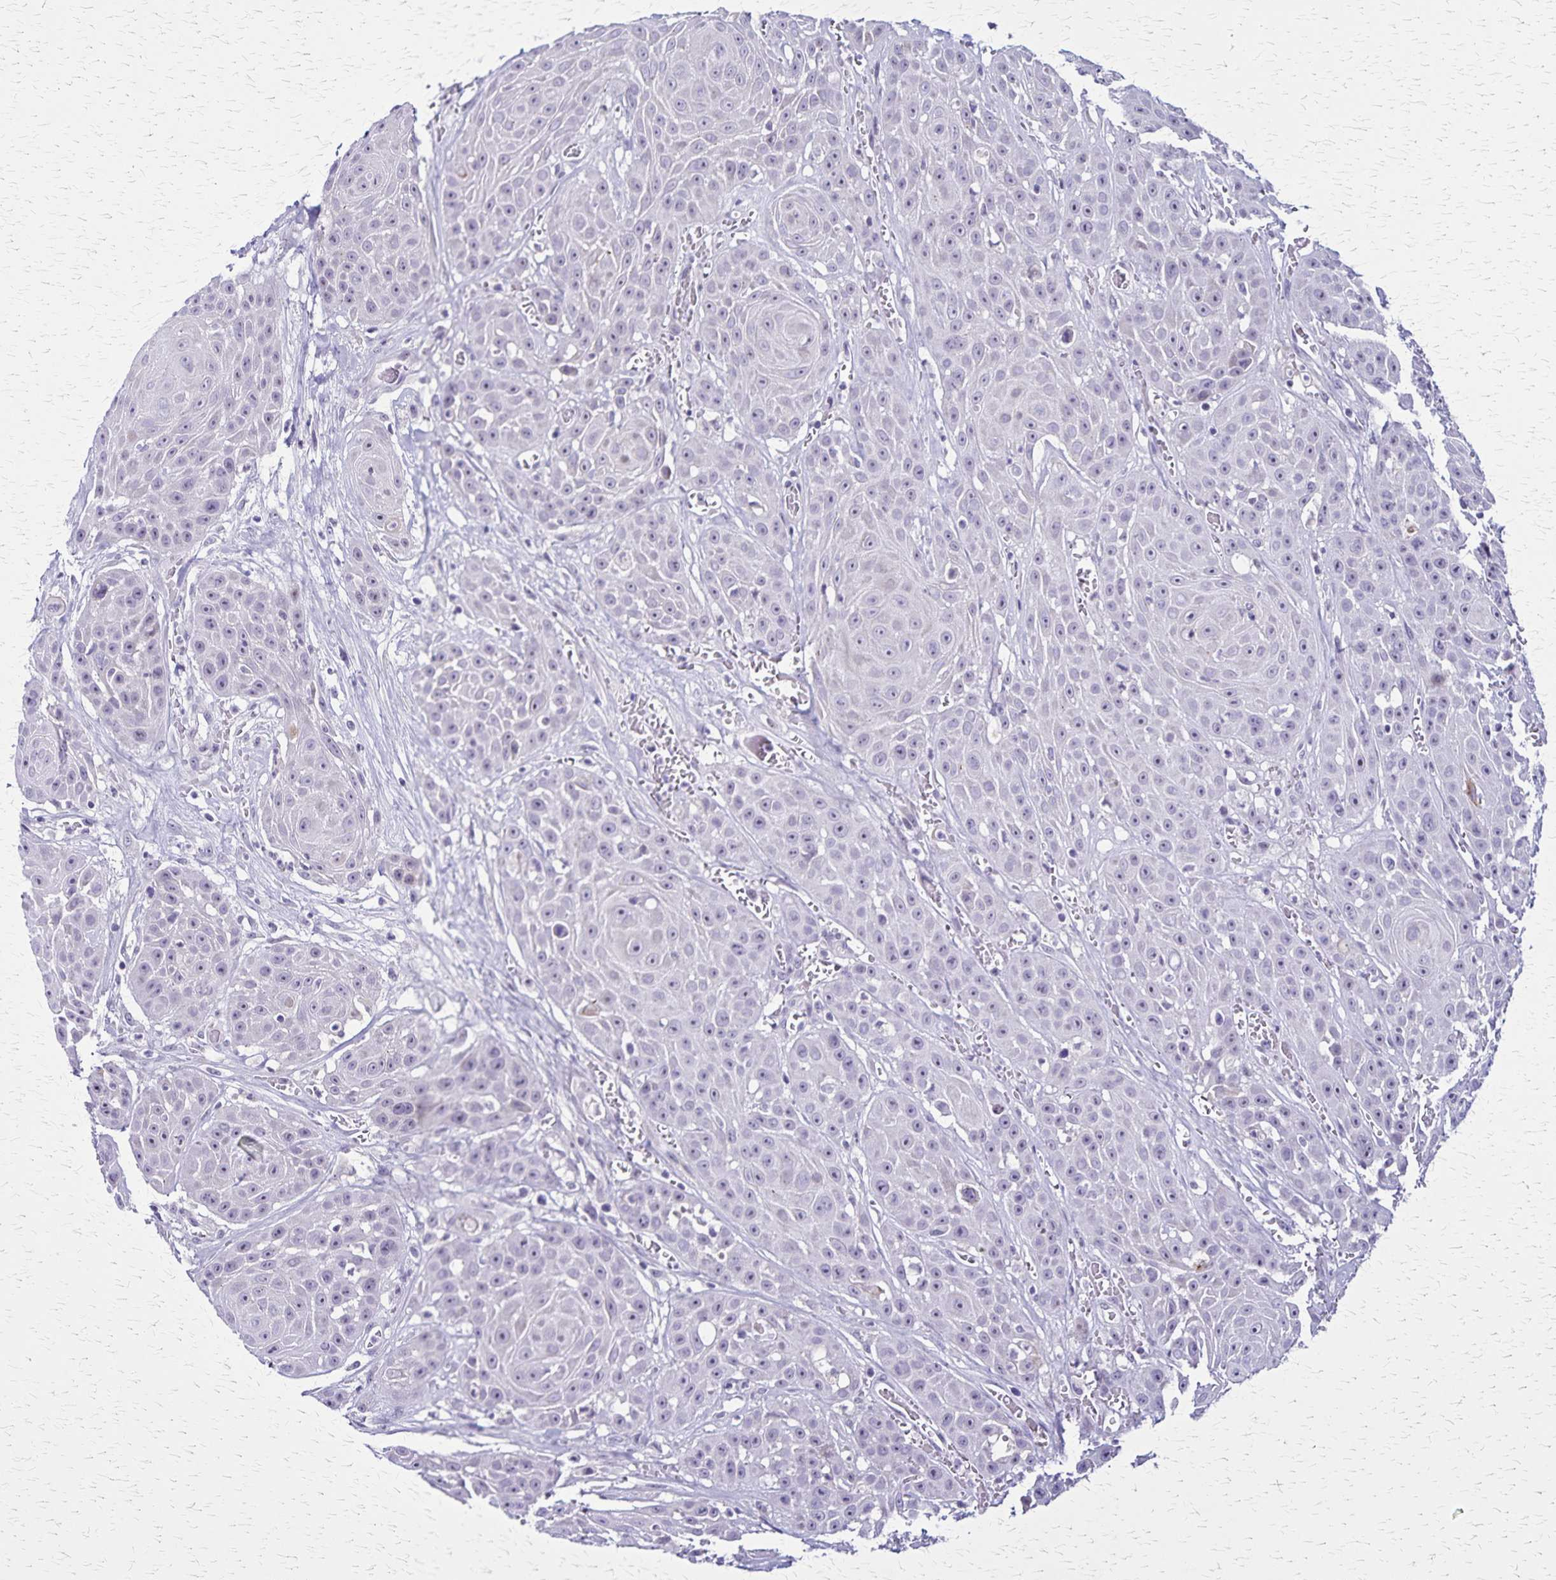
{"staining": {"intensity": "negative", "quantity": "none", "location": "none"}, "tissue": "head and neck cancer", "cell_type": "Tumor cells", "image_type": "cancer", "snomed": [{"axis": "morphology", "description": "Squamous cell carcinoma, NOS"}, {"axis": "topography", "description": "Oral tissue"}, {"axis": "topography", "description": "Head-Neck"}], "caption": "Tumor cells show no significant positivity in head and neck cancer (squamous cell carcinoma).", "gene": "OR51B5", "patient": {"sex": "male", "age": 81}}